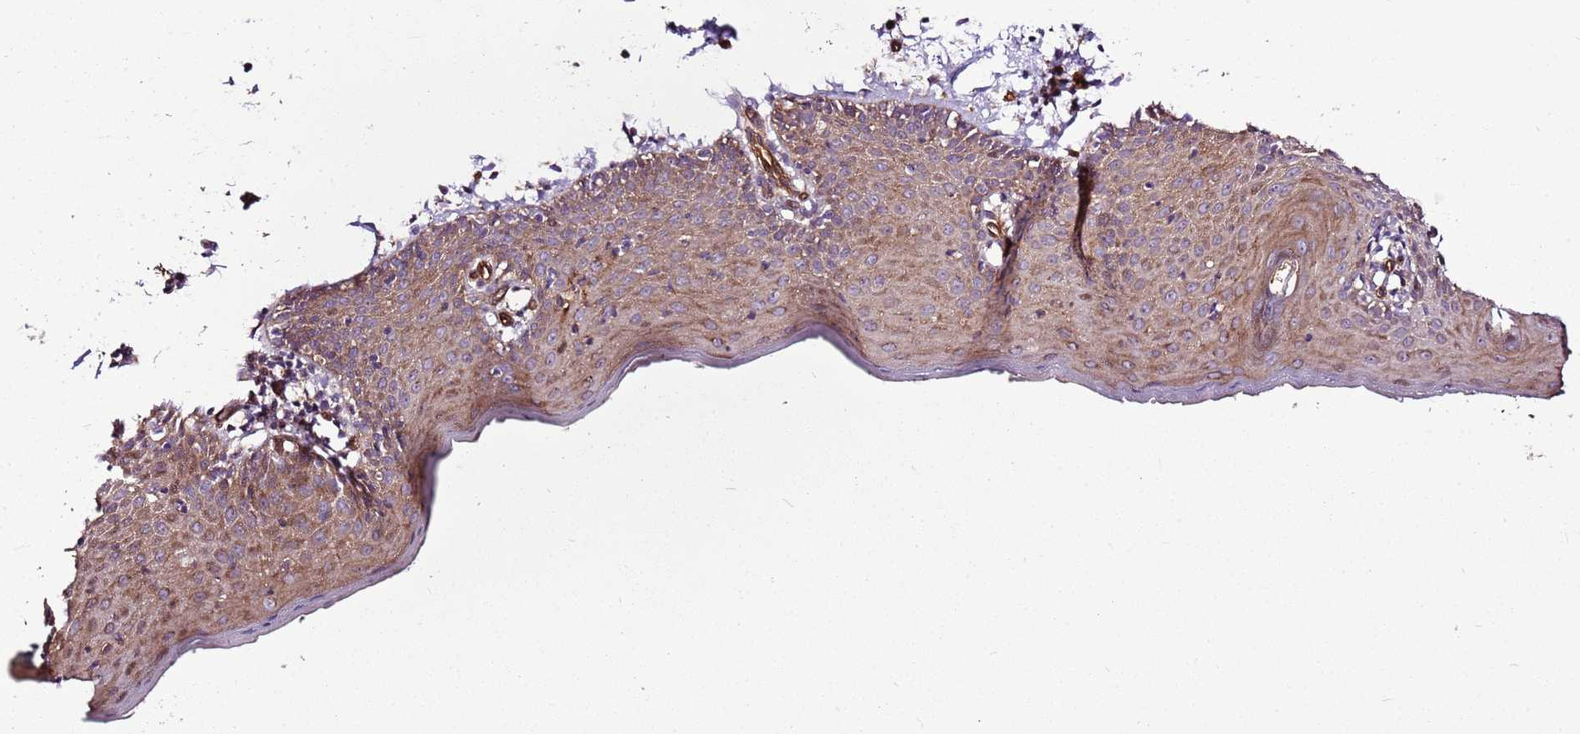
{"staining": {"intensity": "moderate", "quantity": ">75%", "location": "cytoplasmic/membranous"}, "tissue": "skin", "cell_type": "Epidermal cells", "image_type": "normal", "snomed": [{"axis": "morphology", "description": "Normal tissue, NOS"}, {"axis": "topography", "description": "Vulva"}], "caption": "Moderate cytoplasmic/membranous positivity is identified in approximately >75% of epidermal cells in benign skin. (brown staining indicates protein expression, while blue staining denotes nuclei).", "gene": "ZNF827", "patient": {"sex": "female", "age": 66}}